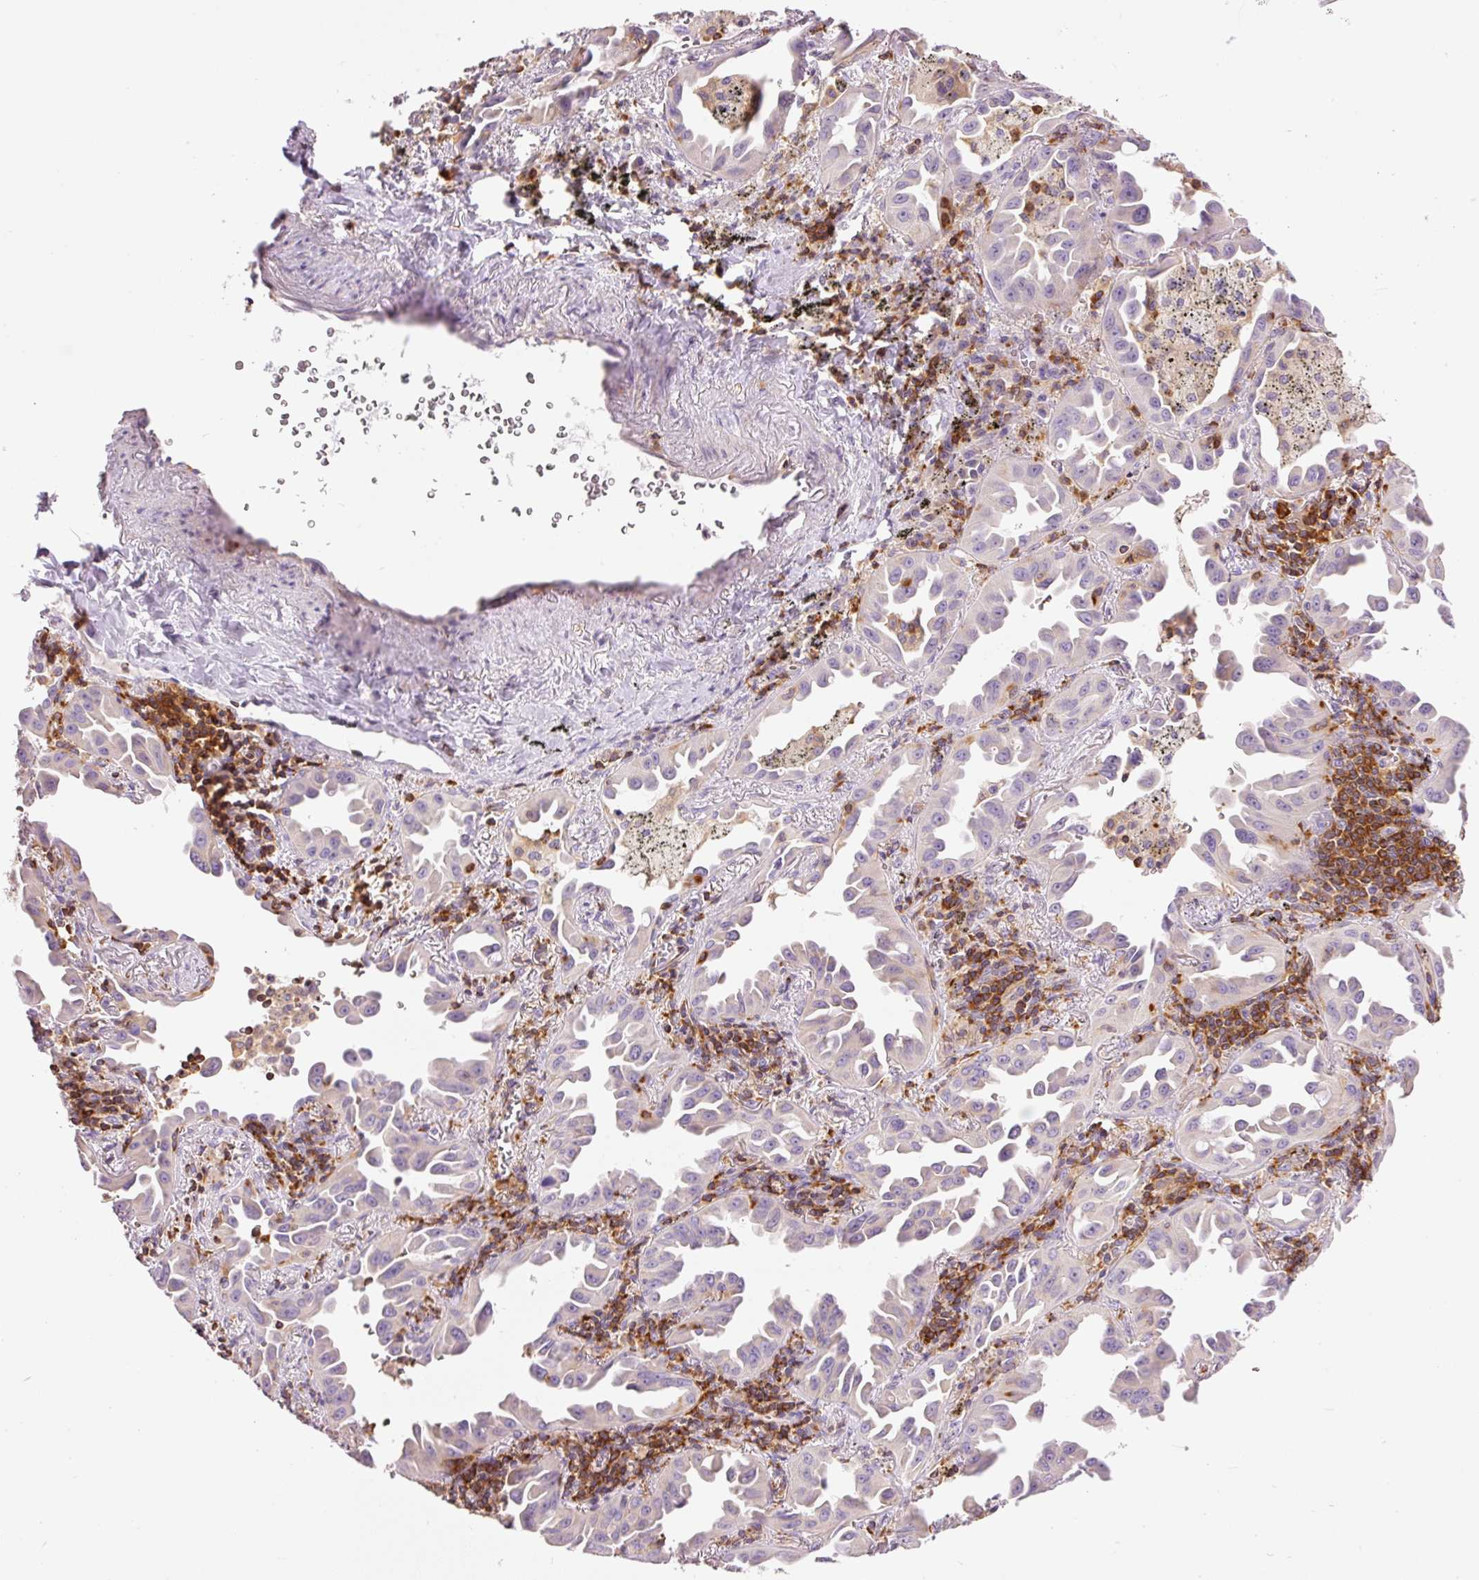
{"staining": {"intensity": "weak", "quantity": "<25%", "location": "cytoplasmic/membranous"}, "tissue": "lung cancer", "cell_type": "Tumor cells", "image_type": "cancer", "snomed": [{"axis": "morphology", "description": "Adenocarcinoma, NOS"}, {"axis": "topography", "description": "Lung"}], "caption": "An IHC image of lung cancer is shown. There is no staining in tumor cells of lung cancer. (DAB immunohistochemistry (IHC) with hematoxylin counter stain).", "gene": "DOK6", "patient": {"sex": "male", "age": 68}}